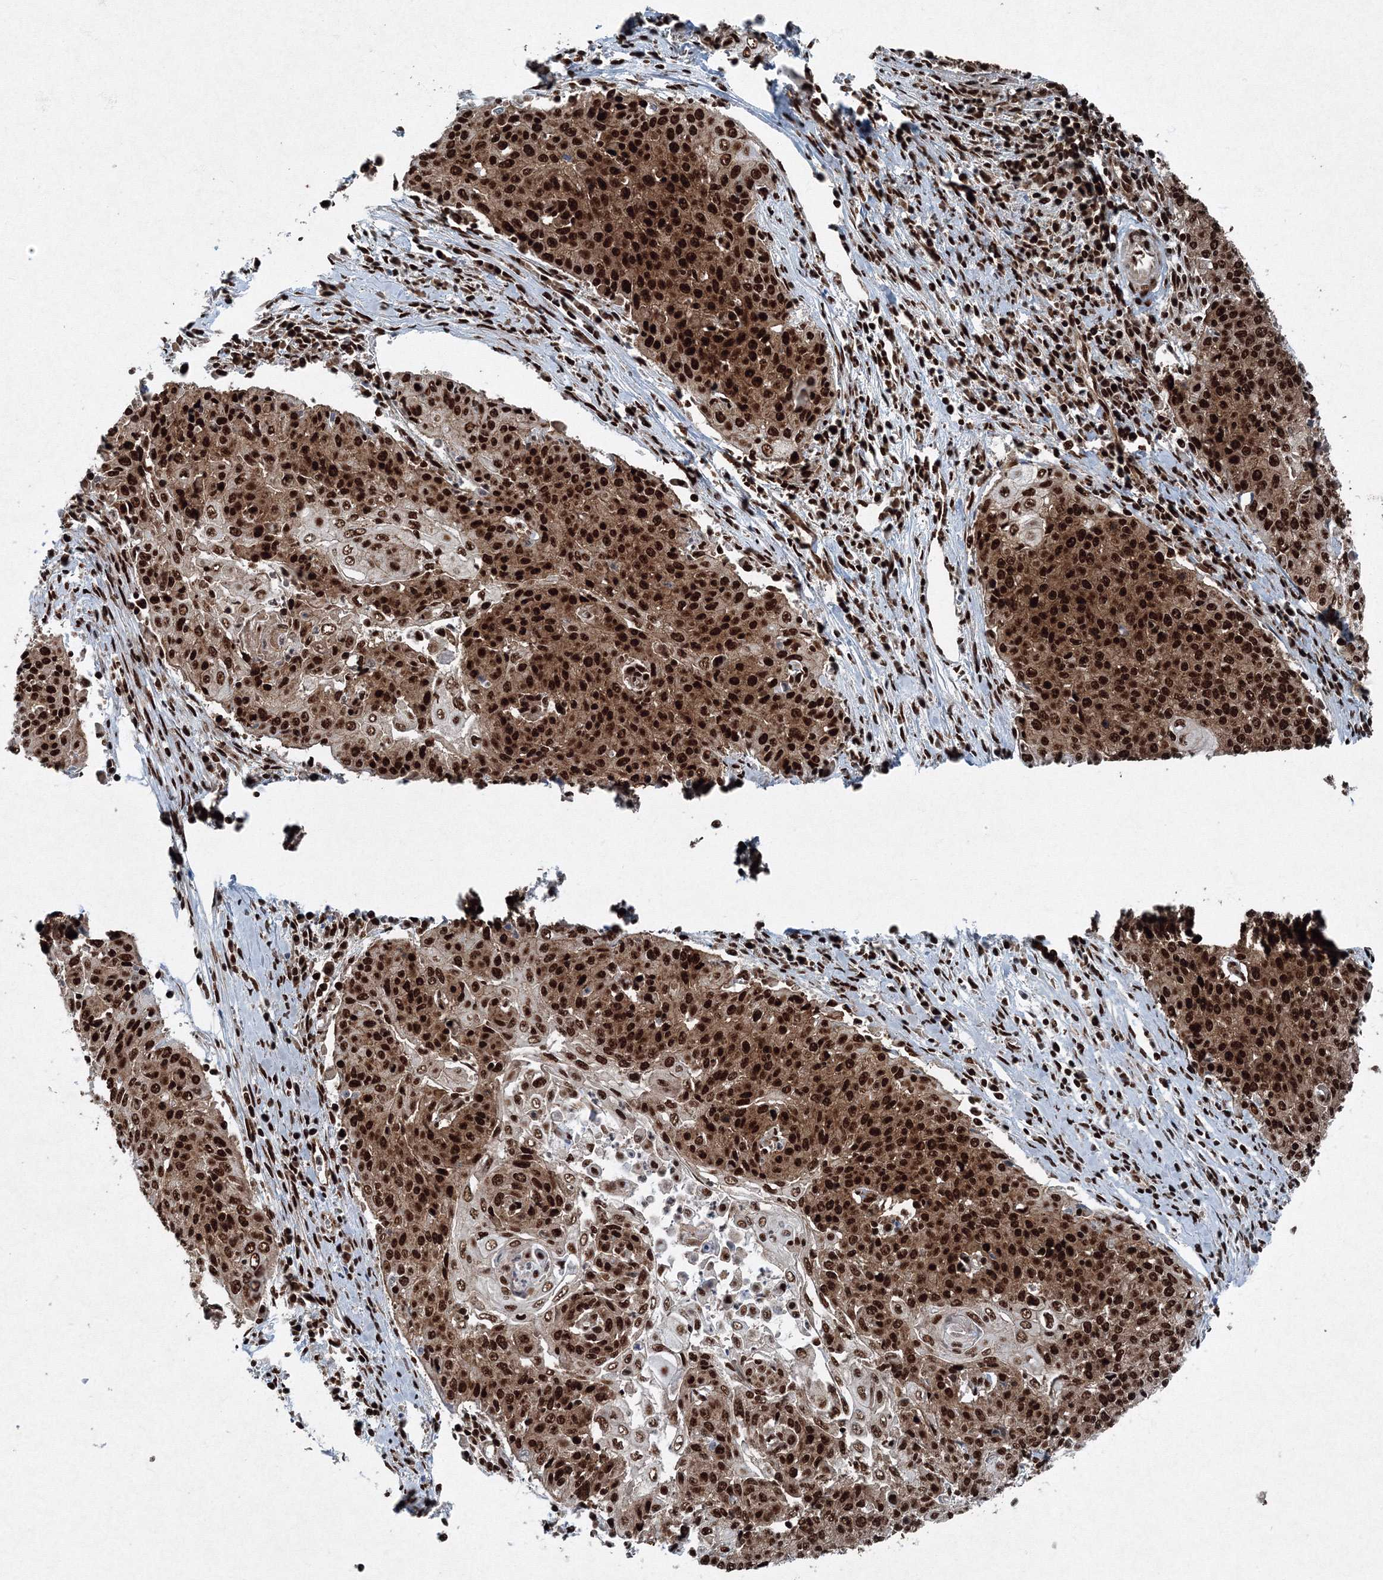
{"staining": {"intensity": "strong", "quantity": ">75%", "location": "cytoplasmic/membranous,nuclear"}, "tissue": "cervical cancer", "cell_type": "Tumor cells", "image_type": "cancer", "snomed": [{"axis": "morphology", "description": "Squamous cell carcinoma, NOS"}, {"axis": "topography", "description": "Cervix"}], "caption": "There is high levels of strong cytoplasmic/membranous and nuclear positivity in tumor cells of cervical cancer (squamous cell carcinoma), as demonstrated by immunohistochemical staining (brown color).", "gene": "SNRPC", "patient": {"sex": "female", "age": 48}}